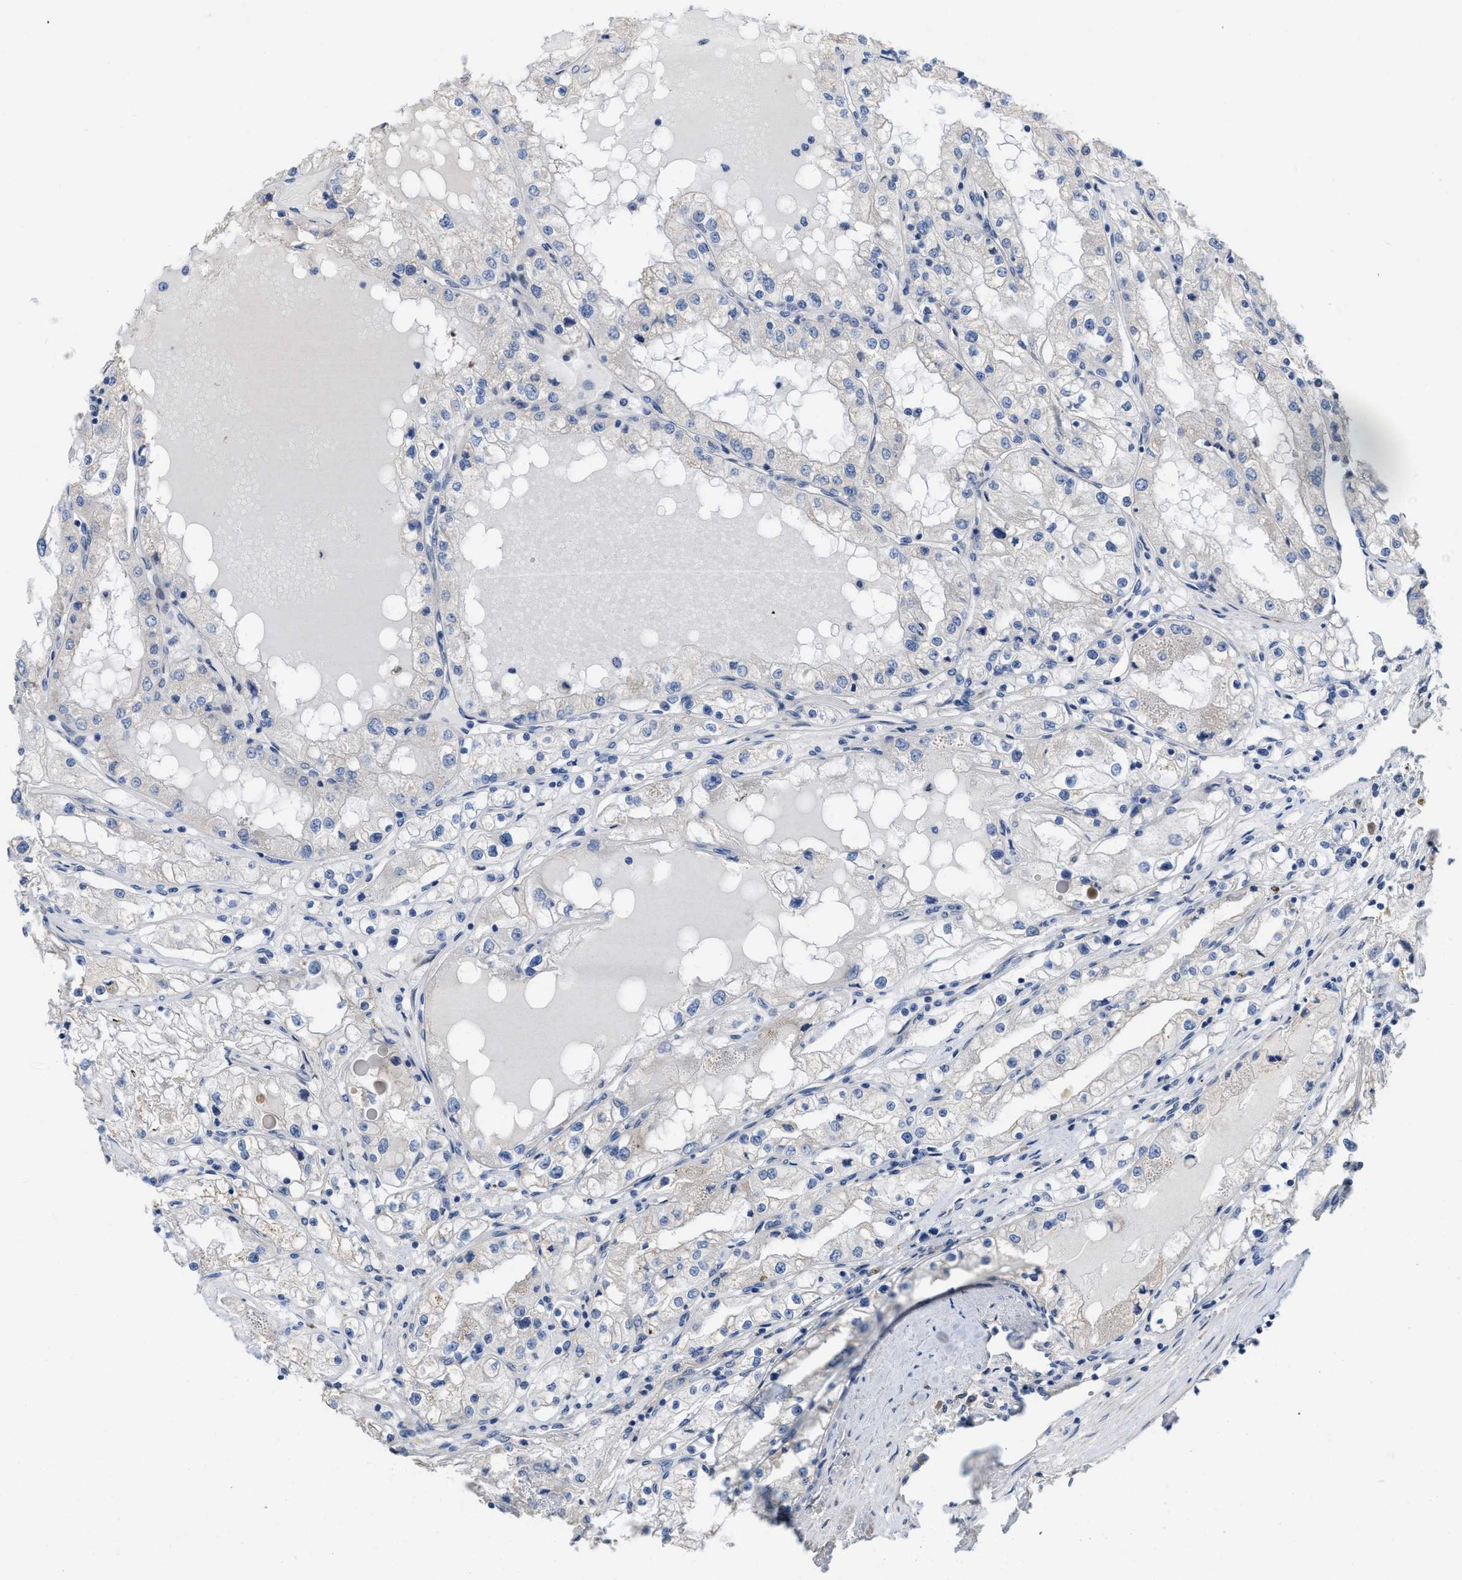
{"staining": {"intensity": "negative", "quantity": "none", "location": "none"}, "tissue": "renal cancer", "cell_type": "Tumor cells", "image_type": "cancer", "snomed": [{"axis": "morphology", "description": "Adenocarcinoma, NOS"}, {"axis": "topography", "description": "Kidney"}], "caption": "Tumor cells are negative for brown protein staining in renal adenocarcinoma. (Brightfield microscopy of DAB immunohistochemistry at high magnification).", "gene": "CDPF1", "patient": {"sex": "male", "age": 68}}